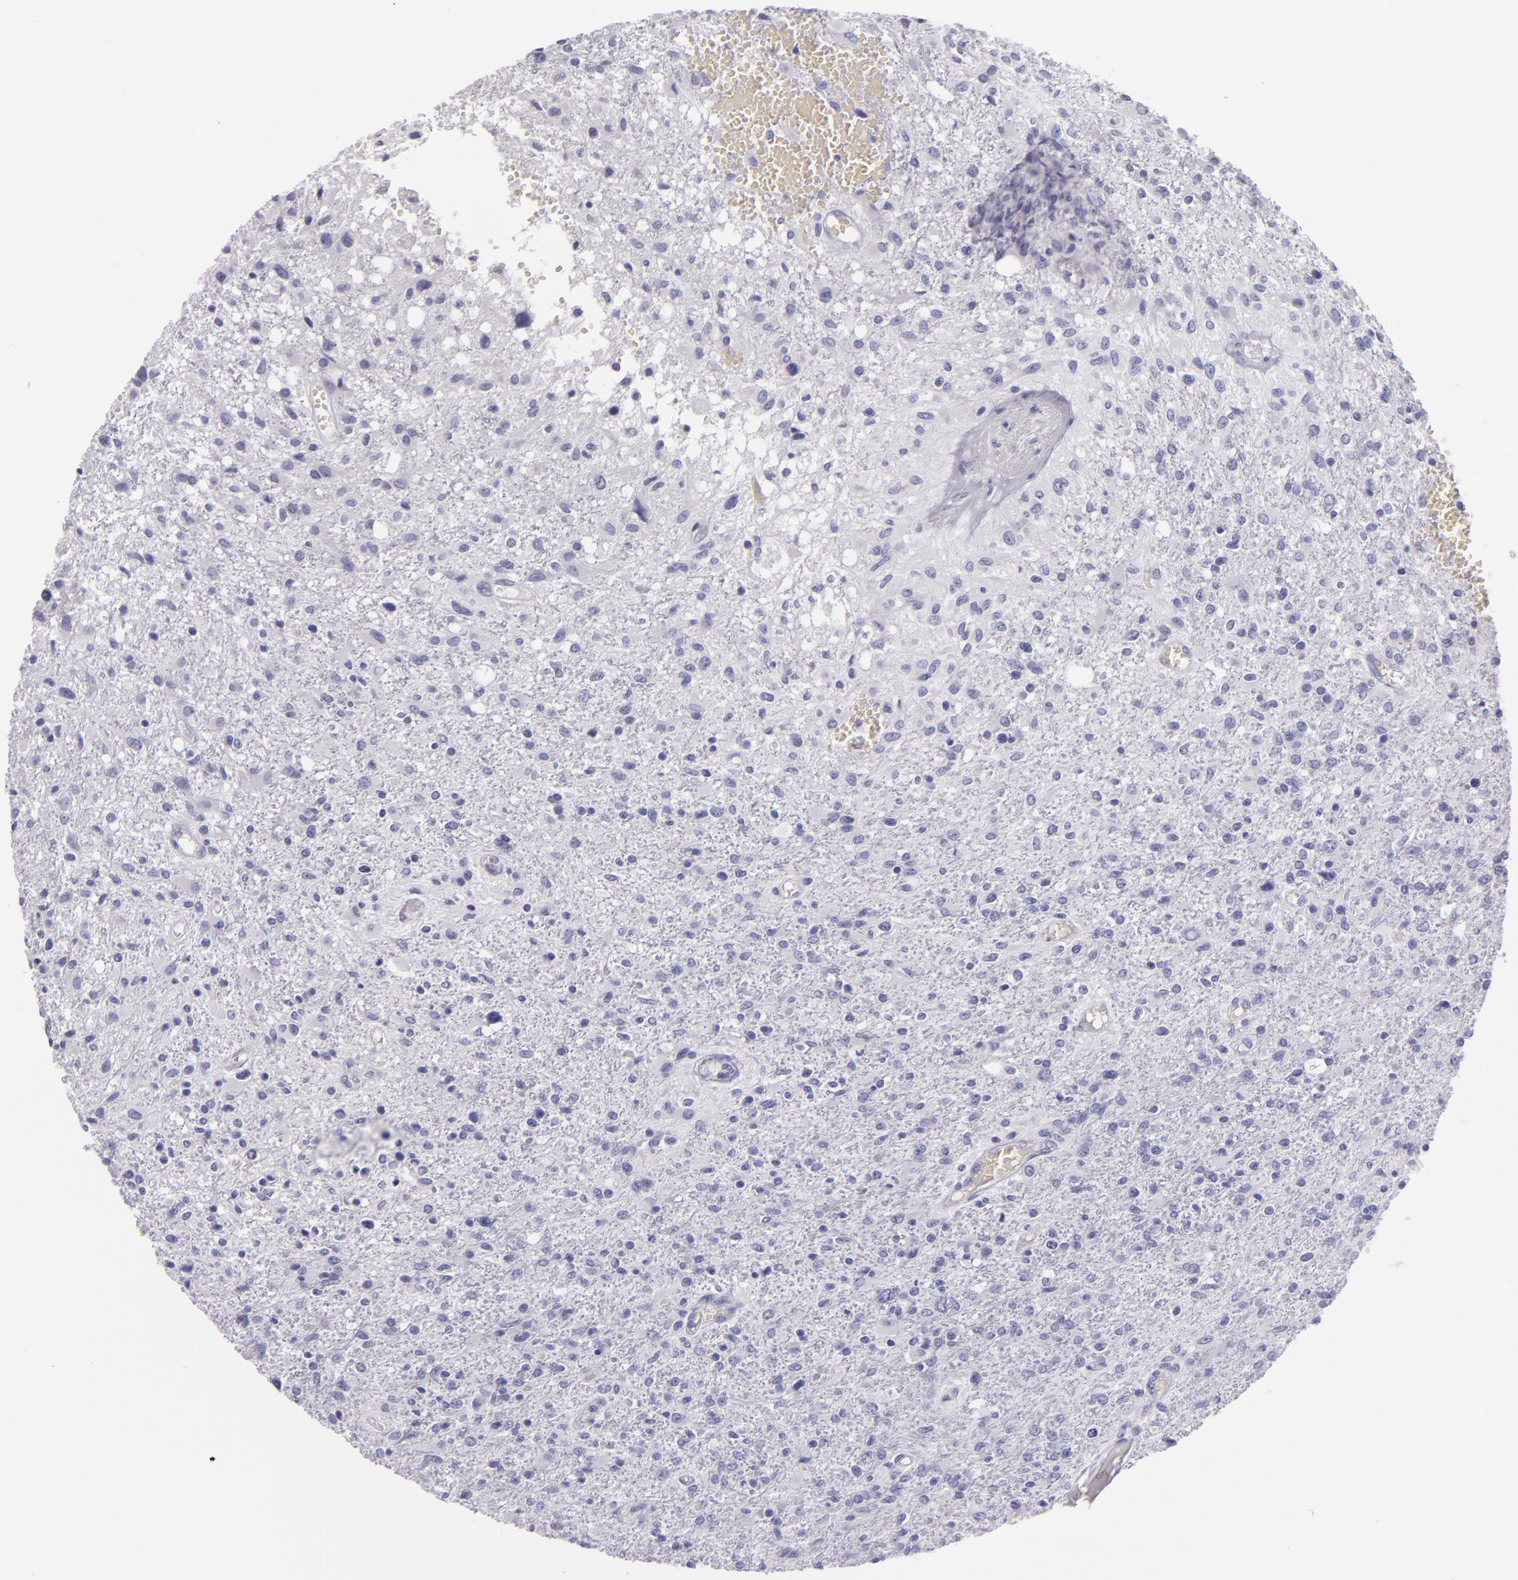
{"staining": {"intensity": "negative", "quantity": "none", "location": "none"}, "tissue": "glioma", "cell_type": "Tumor cells", "image_type": "cancer", "snomed": [{"axis": "morphology", "description": "Glioma, malignant, High grade"}, {"axis": "topography", "description": "Cerebral cortex"}], "caption": "Tumor cells show no significant positivity in high-grade glioma (malignant). (DAB IHC, high magnification).", "gene": "MUC5AC", "patient": {"sex": "male", "age": 76}}